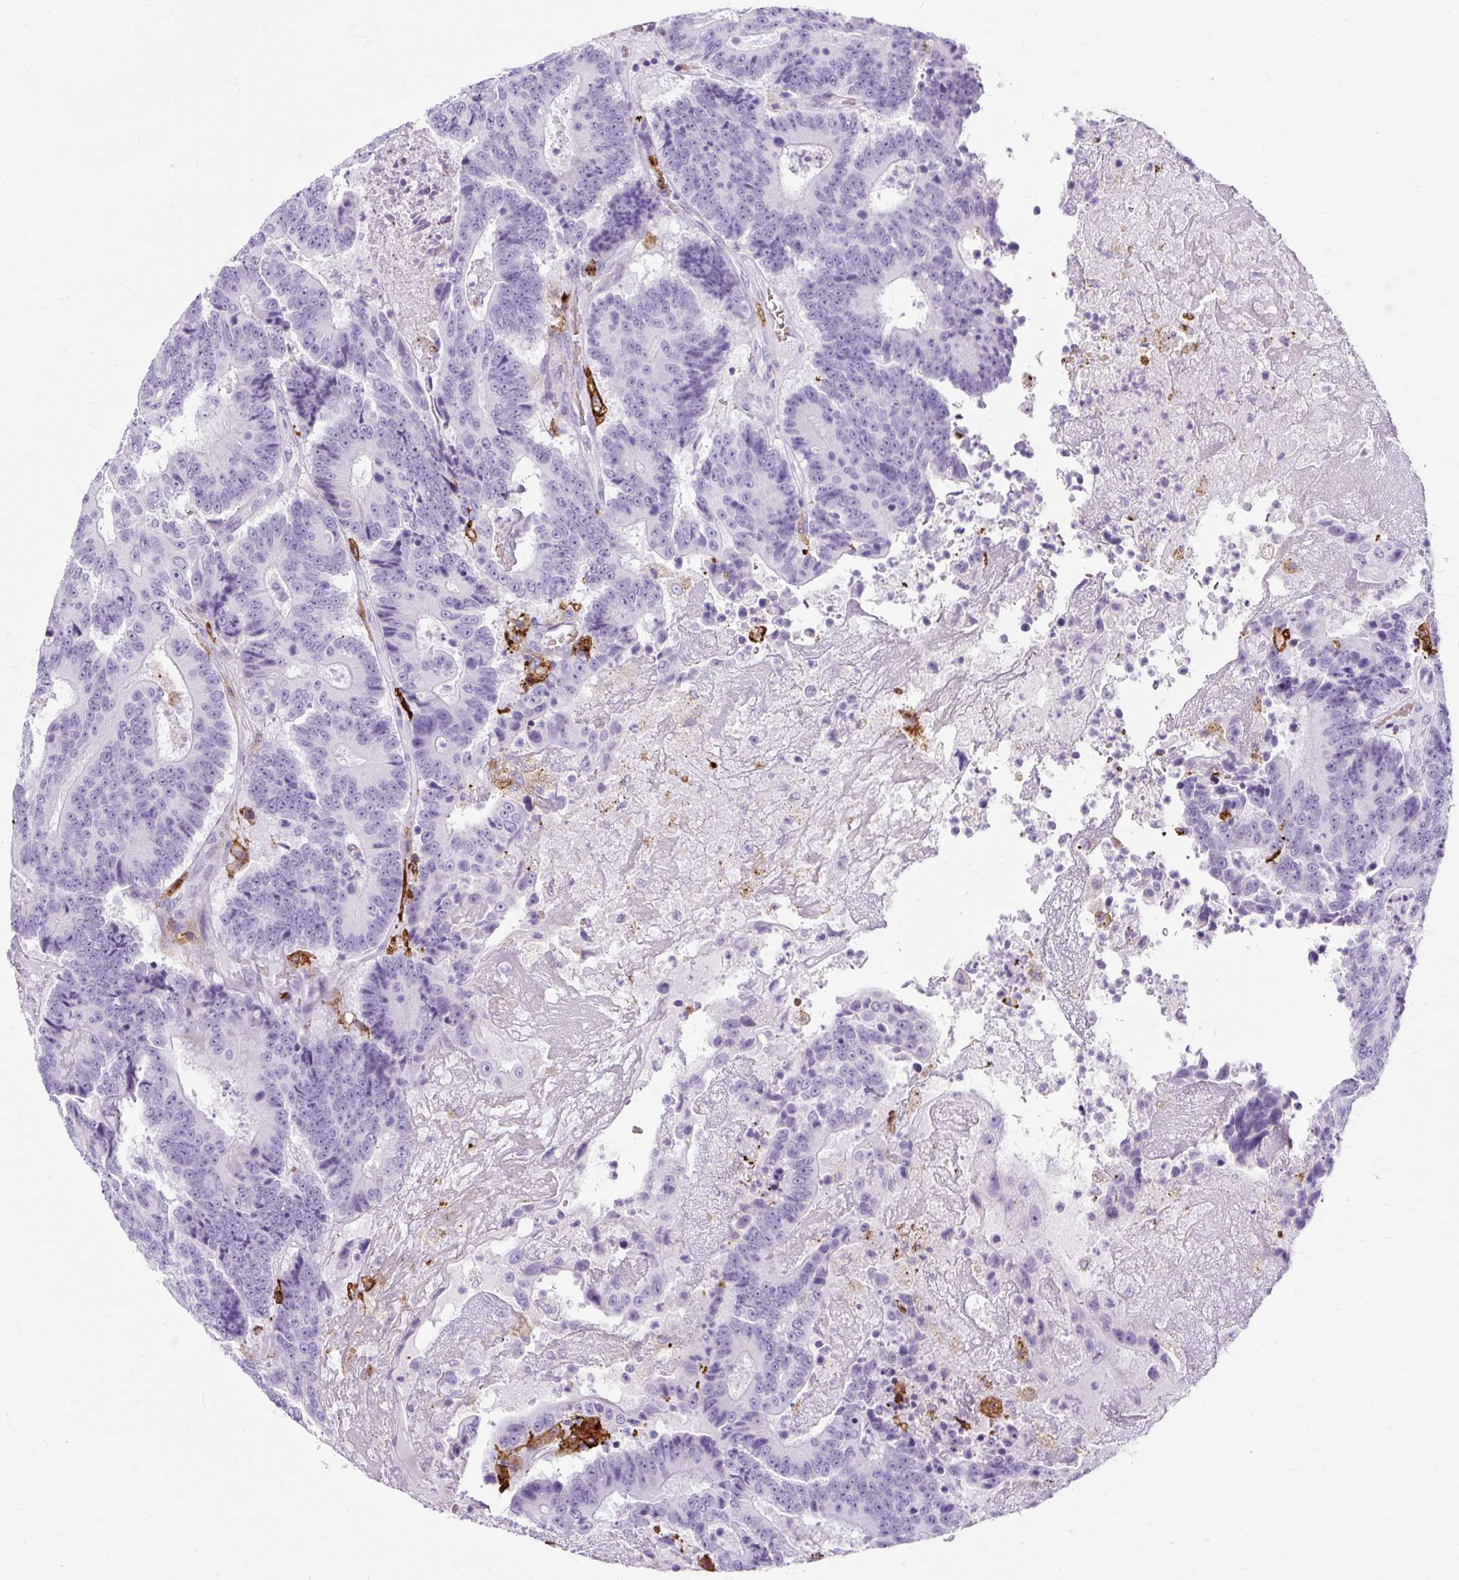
{"staining": {"intensity": "negative", "quantity": "none", "location": "none"}, "tissue": "colorectal cancer", "cell_type": "Tumor cells", "image_type": "cancer", "snomed": [{"axis": "morphology", "description": "Adenocarcinoma, NOS"}, {"axis": "topography", "description": "Colon"}], "caption": "Tumor cells show no significant protein positivity in colorectal cancer (adenocarcinoma).", "gene": "HLA-DRA", "patient": {"sex": "male", "age": 83}}